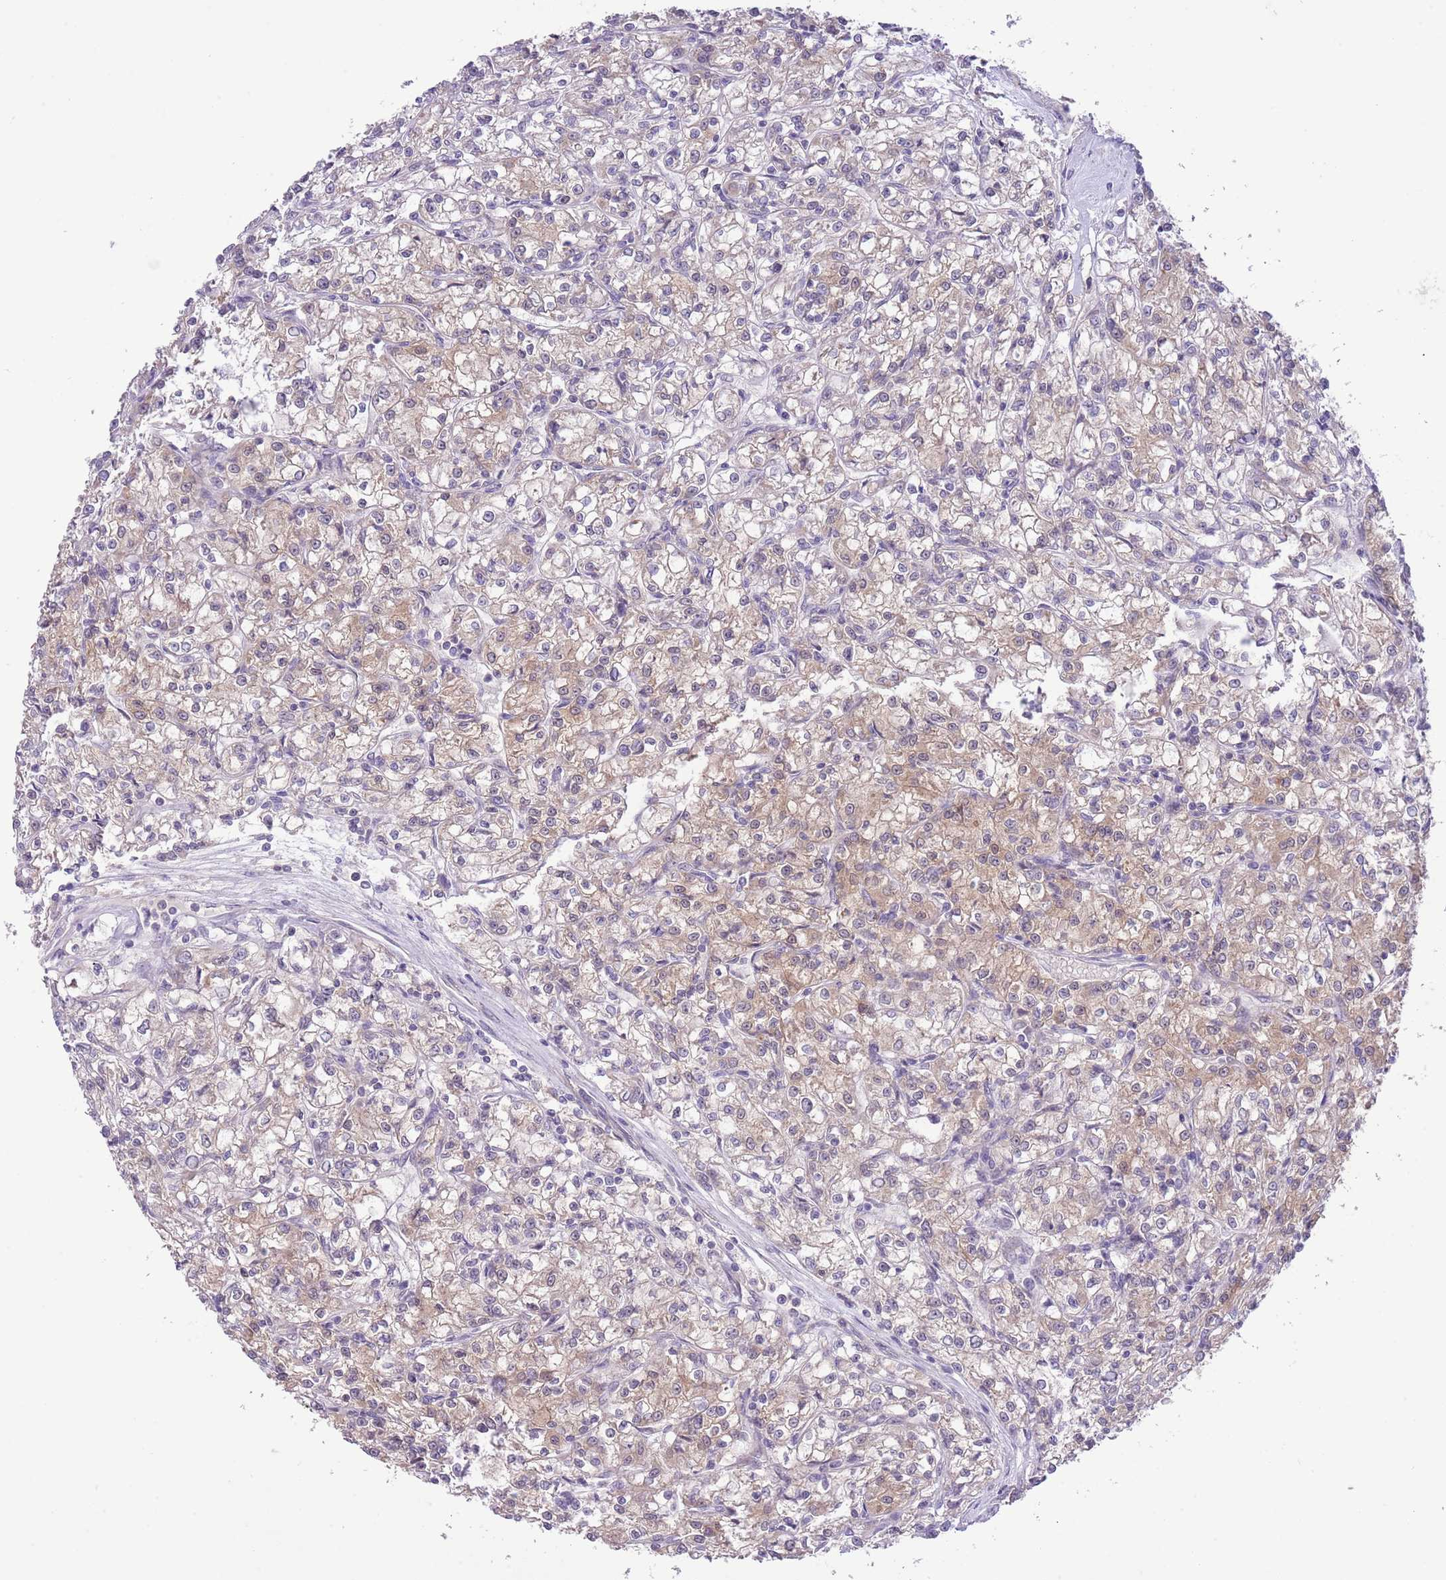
{"staining": {"intensity": "weak", "quantity": "25%-75%", "location": "cytoplasmic/membranous"}, "tissue": "renal cancer", "cell_type": "Tumor cells", "image_type": "cancer", "snomed": [{"axis": "morphology", "description": "Adenocarcinoma, NOS"}, {"axis": "topography", "description": "Kidney"}], "caption": "Protein expression analysis of human adenocarcinoma (renal) reveals weak cytoplasmic/membranous expression in approximately 25%-75% of tumor cells.", "gene": "GALK2", "patient": {"sex": "female", "age": 59}}